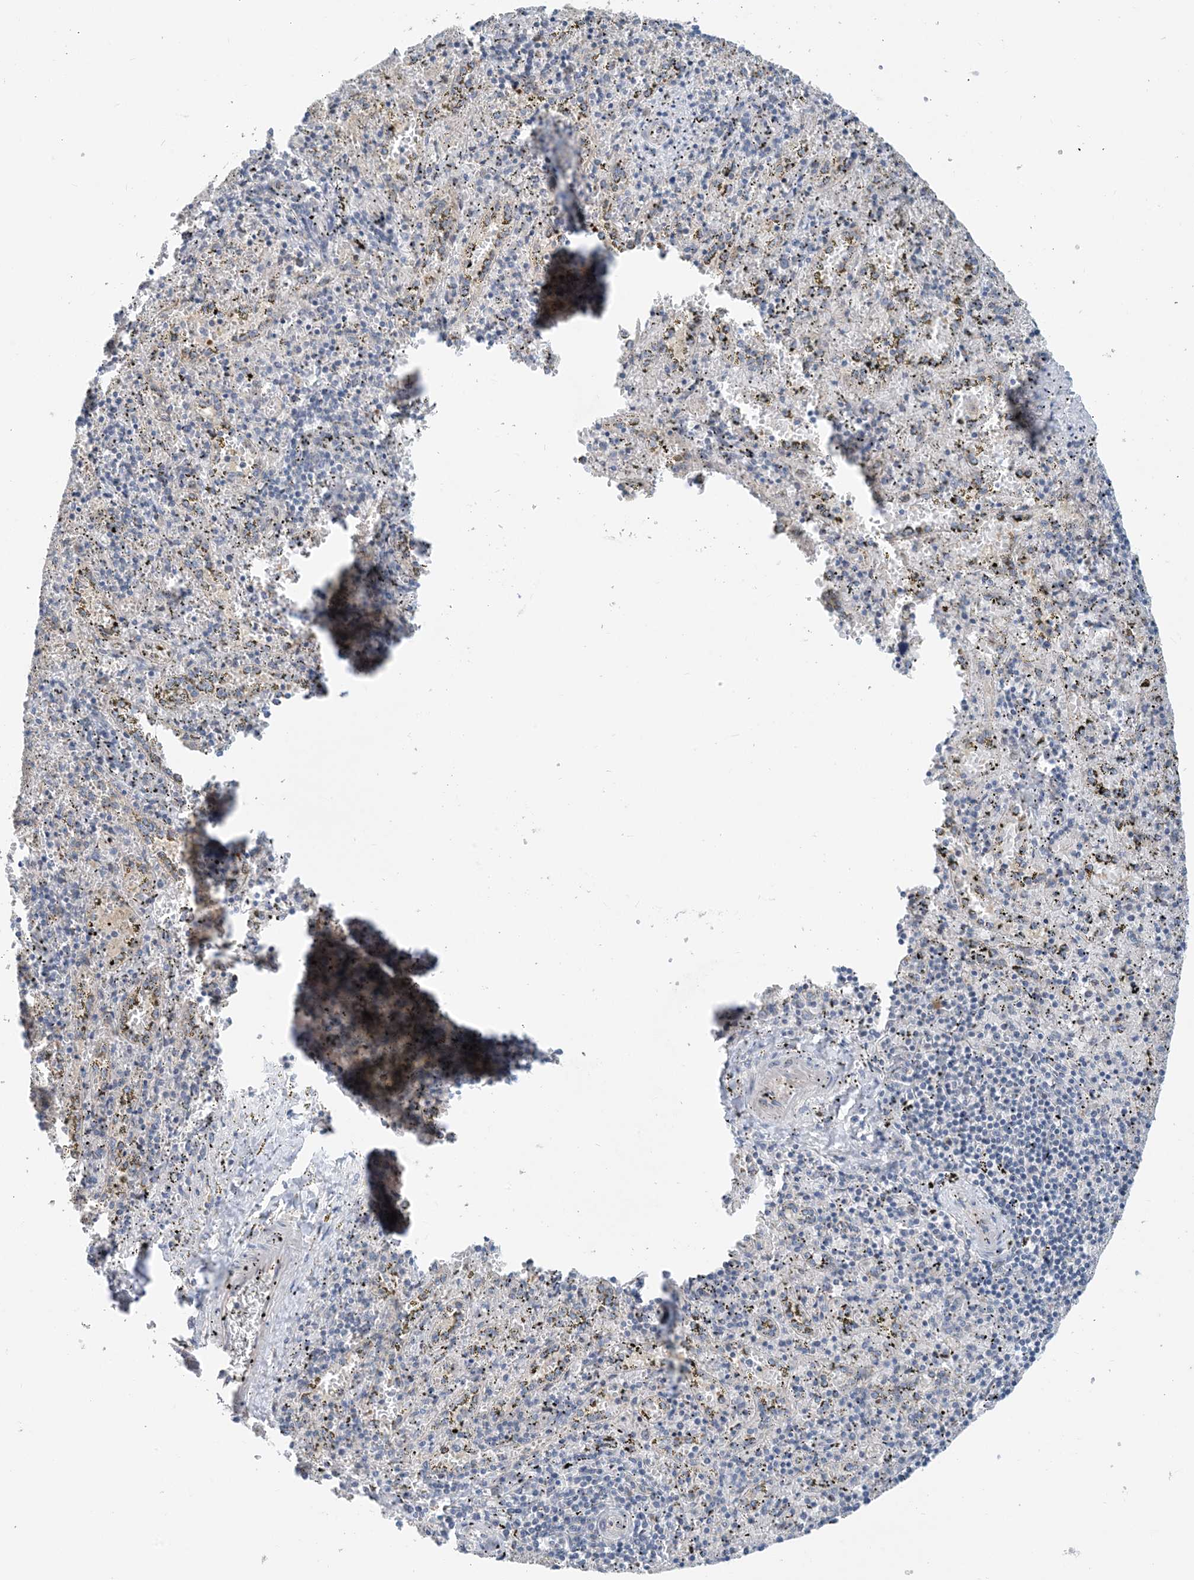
{"staining": {"intensity": "negative", "quantity": "none", "location": "none"}, "tissue": "spleen", "cell_type": "Cells in red pulp", "image_type": "normal", "snomed": [{"axis": "morphology", "description": "Normal tissue, NOS"}, {"axis": "topography", "description": "Spleen"}], "caption": "This is a image of immunohistochemistry staining of normal spleen, which shows no expression in cells in red pulp. (DAB (3,3'-diaminobenzidine) immunohistochemistry, high magnification).", "gene": "TINAG", "patient": {"sex": "male", "age": 11}}